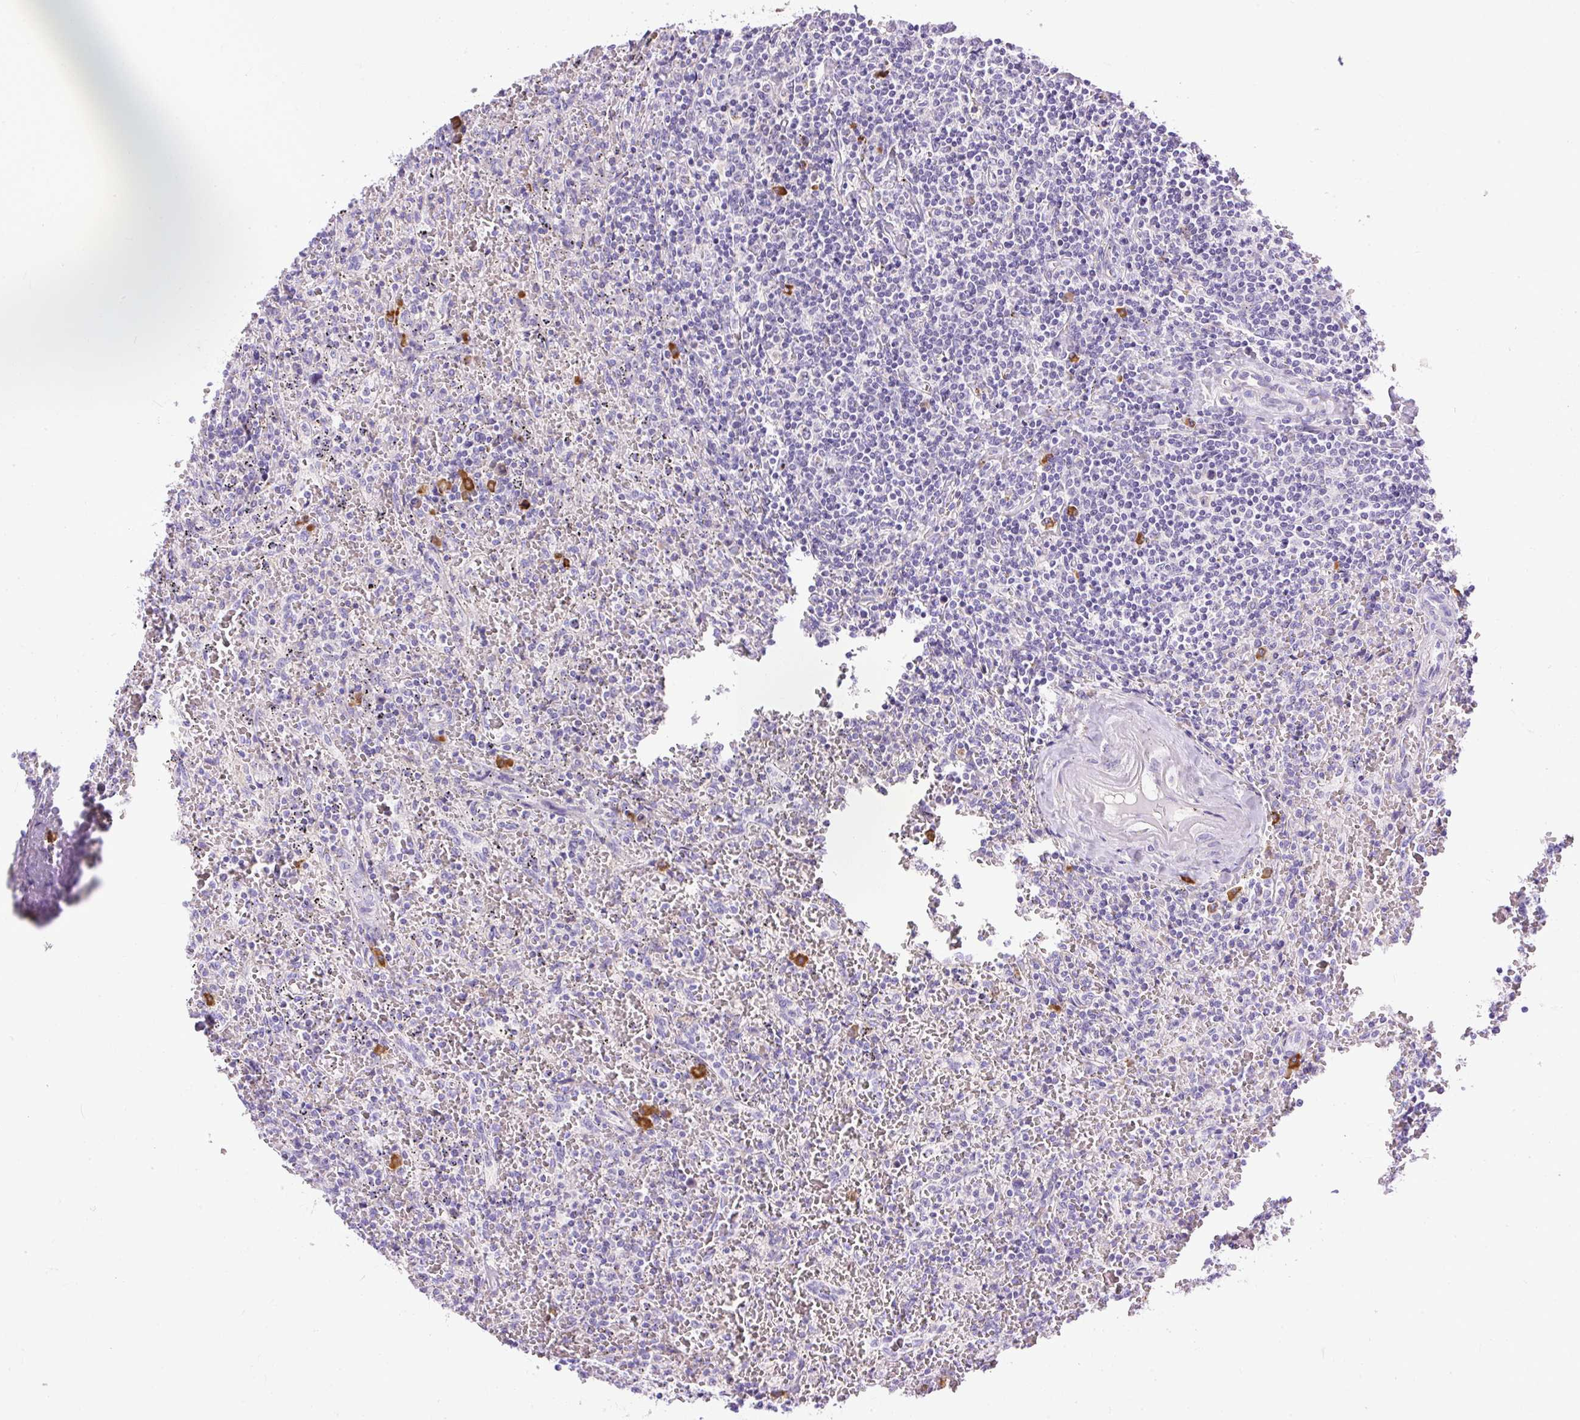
{"staining": {"intensity": "negative", "quantity": "none", "location": "none"}, "tissue": "lymphoma", "cell_type": "Tumor cells", "image_type": "cancer", "snomed": [{"axis": "morphology", "description": "Malignant lymphoma, non-Hodgkin's type, Low grade"}, {"axis": "topography", "description": "Spleen"}], "caption": "This is an IHC image of lymphoma. There is no positivity in tumor cells.", "gene": "SYBU", "patient": {"sex": "female", "age": 64}}